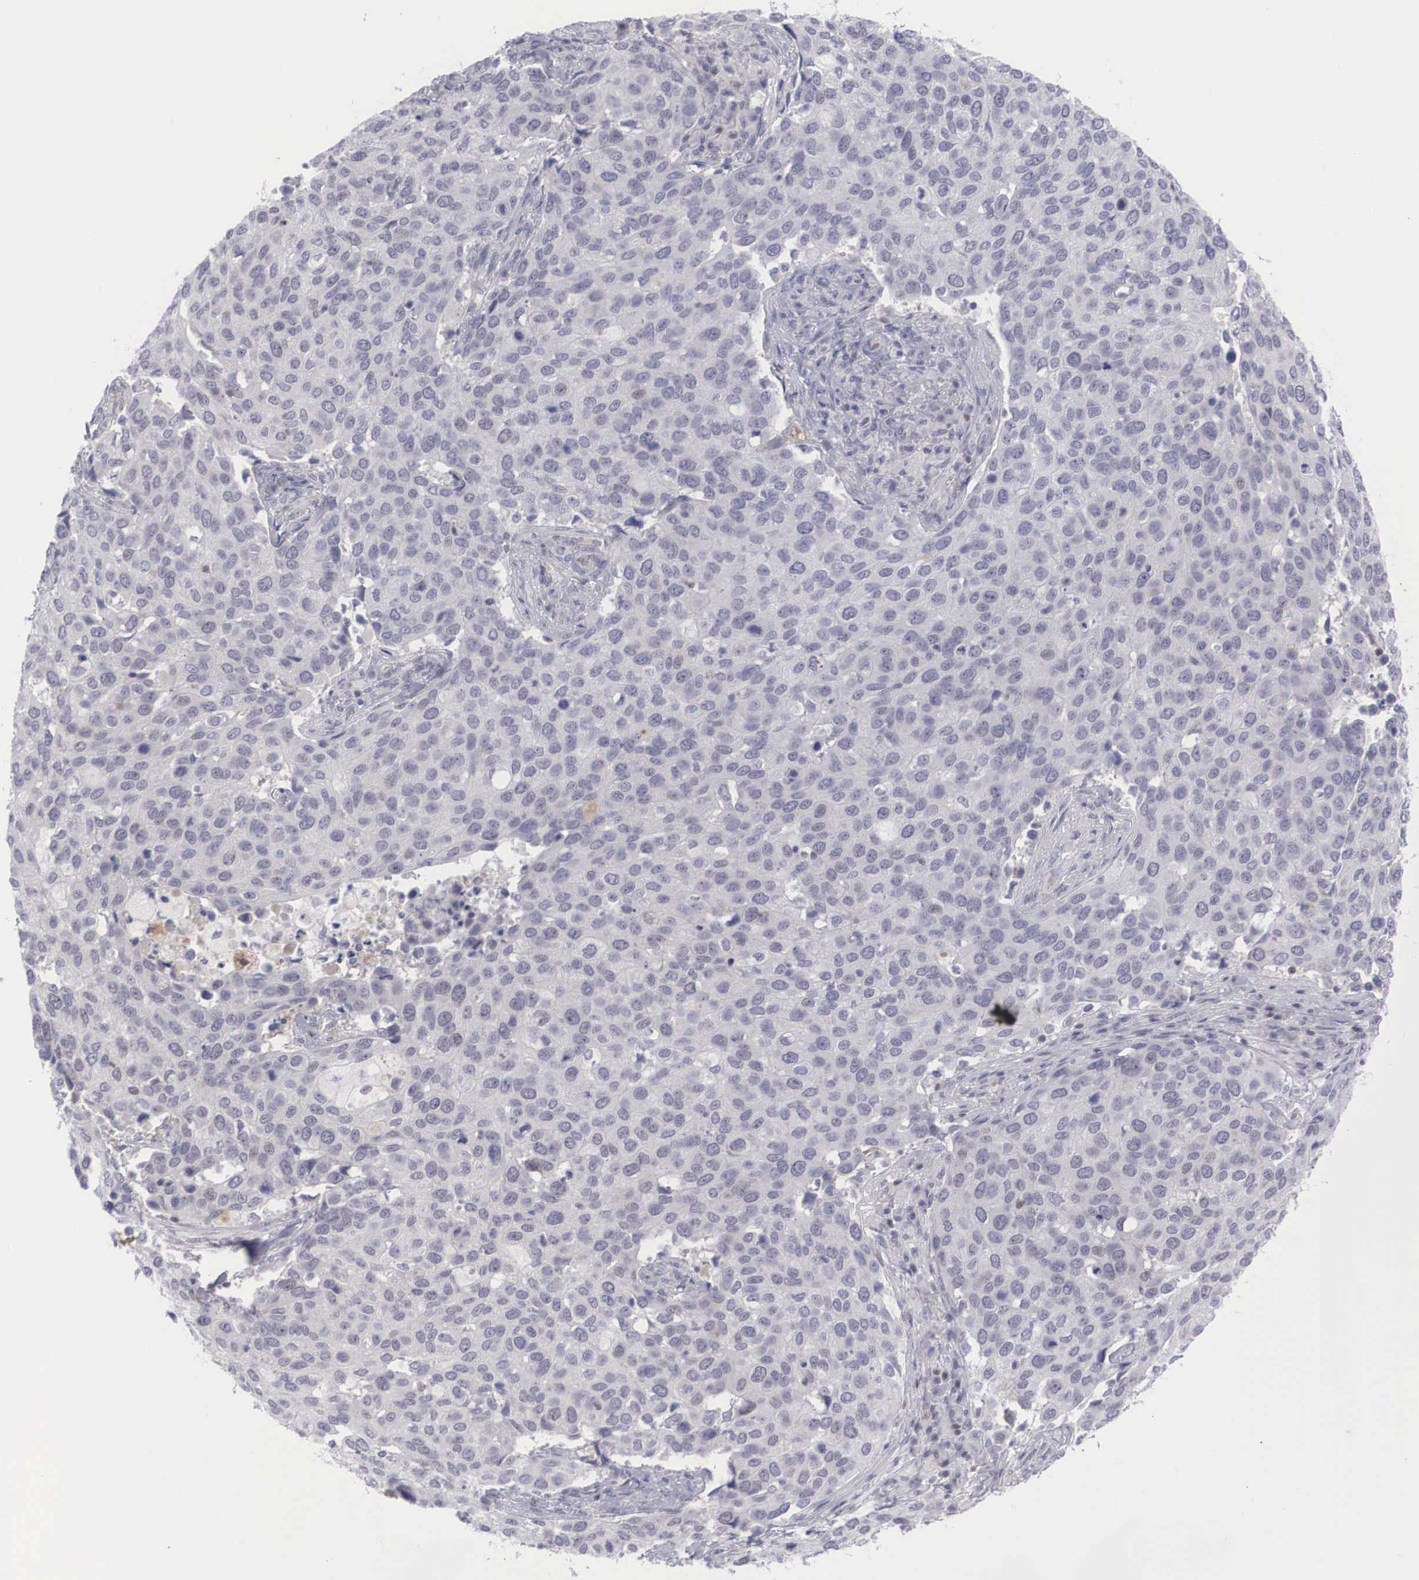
{"staining": {"intensity": "negative", "quantity": "none", "location": "none"}, "tissue": "cervical cancer", "cell_type": "Tumor cells", "image_type": "cancer", "snomed": [{"axis": "morphology", "description": "Squamous cell carcinoma, NOS"}, {"axis": "topography", "description": "Cervix"}], "caption": "Immunohistochemistry (IHC) of human cervical squamous cell carcinoma displays no expression in tumor cells.", "gene": "RBPJ", "patient": {"sex": "female", "age": 54}}